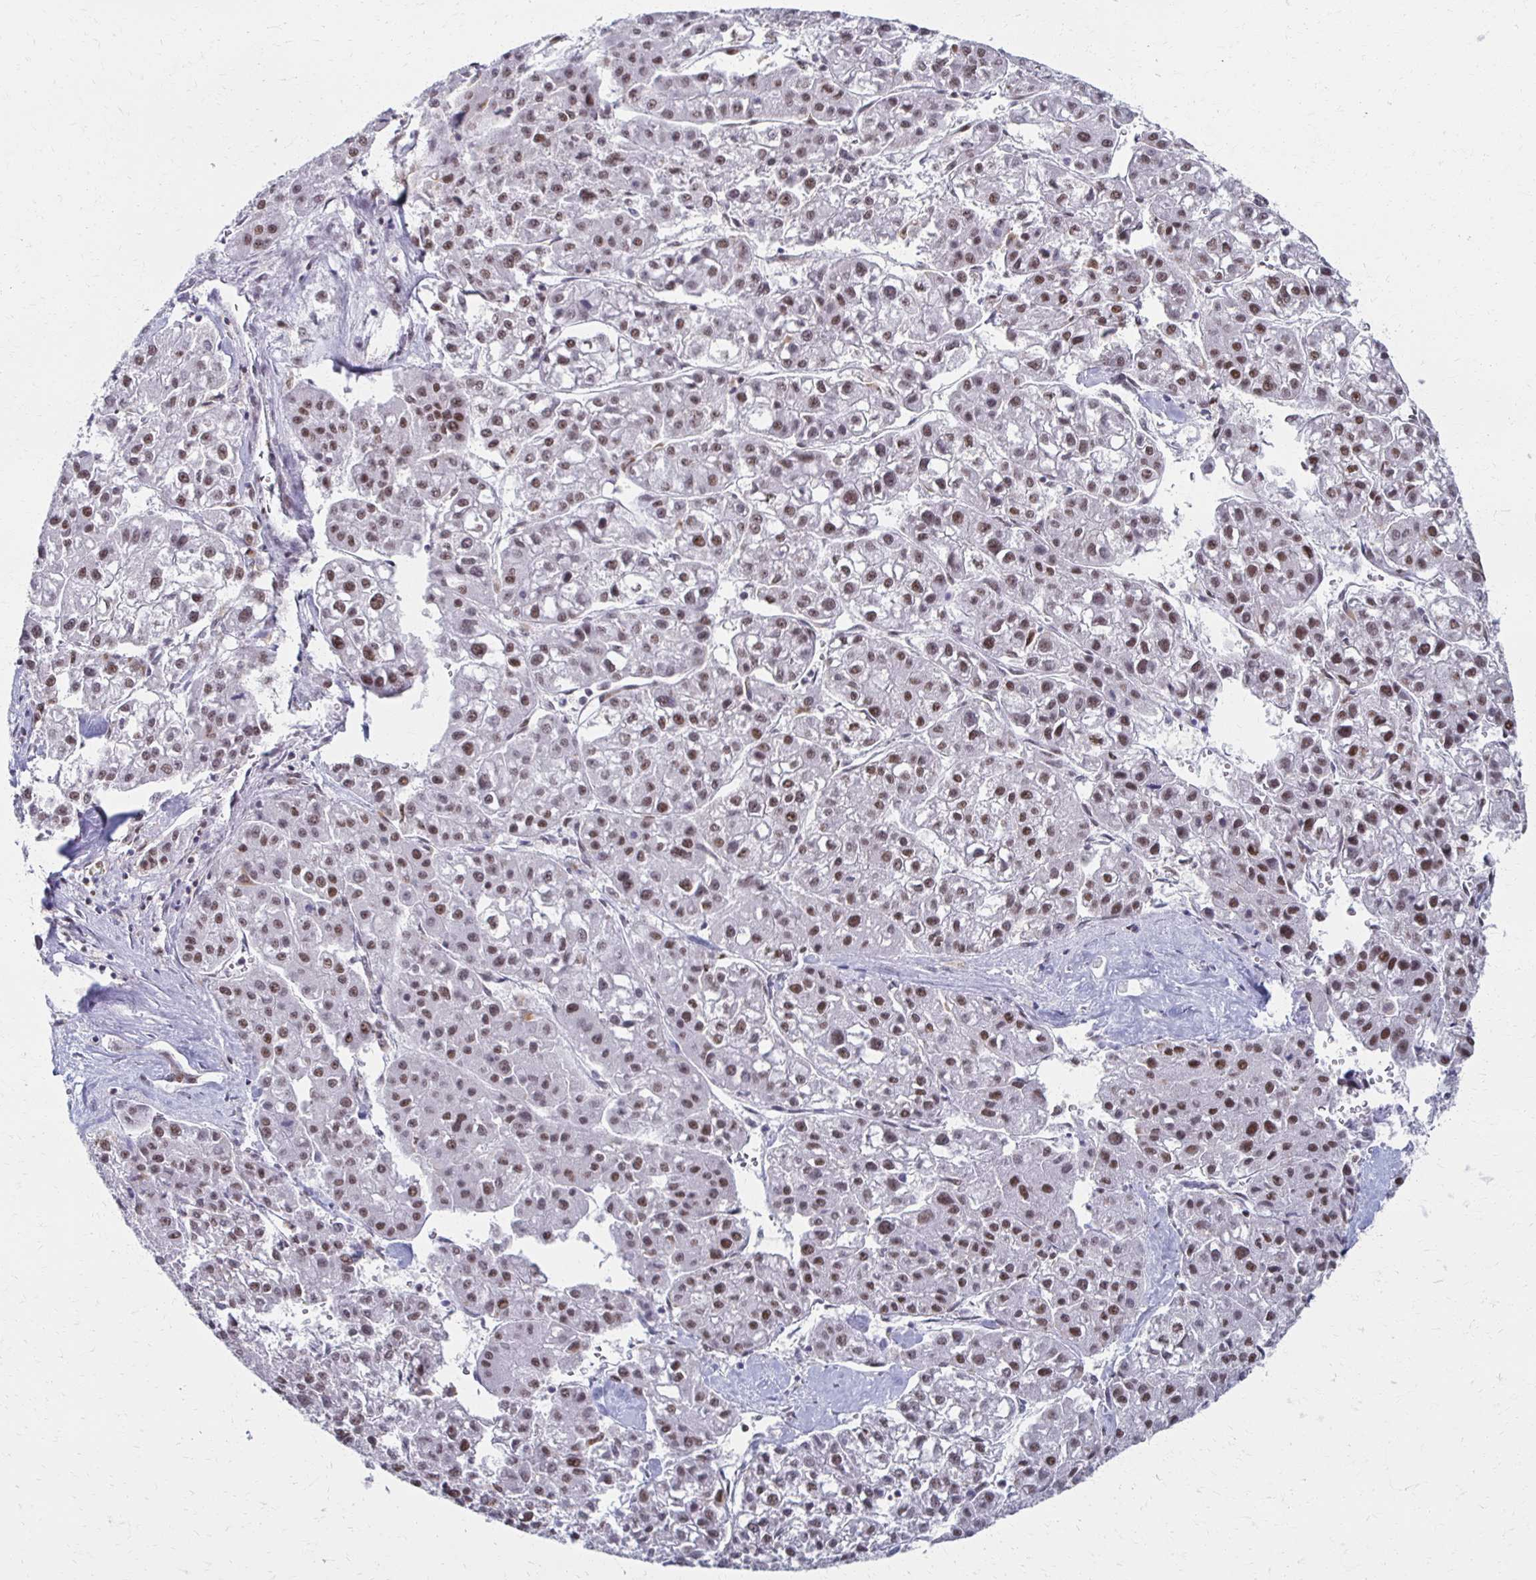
{"staining": {"intensity": "moderate", "quantity": ">75%", "location": "nuclear"}, "tissue": "liver cancer", "cell_type": "Tumor cells", "image_type": "cancer", "snomed": [{"axis": "morphology", "description": "Carcinoma, Hepatocellular, NOS"}, {"axis": "topography", "description": "Liver"}], "caption": "Liver cancer (hepatocellular carcinoma) stained with a brown dye demonstrates moderate nuclear positive positivity in about >75% of tumor cells.", "gene": "IRF7", "patient": {"sex": "male", "age": 73}}